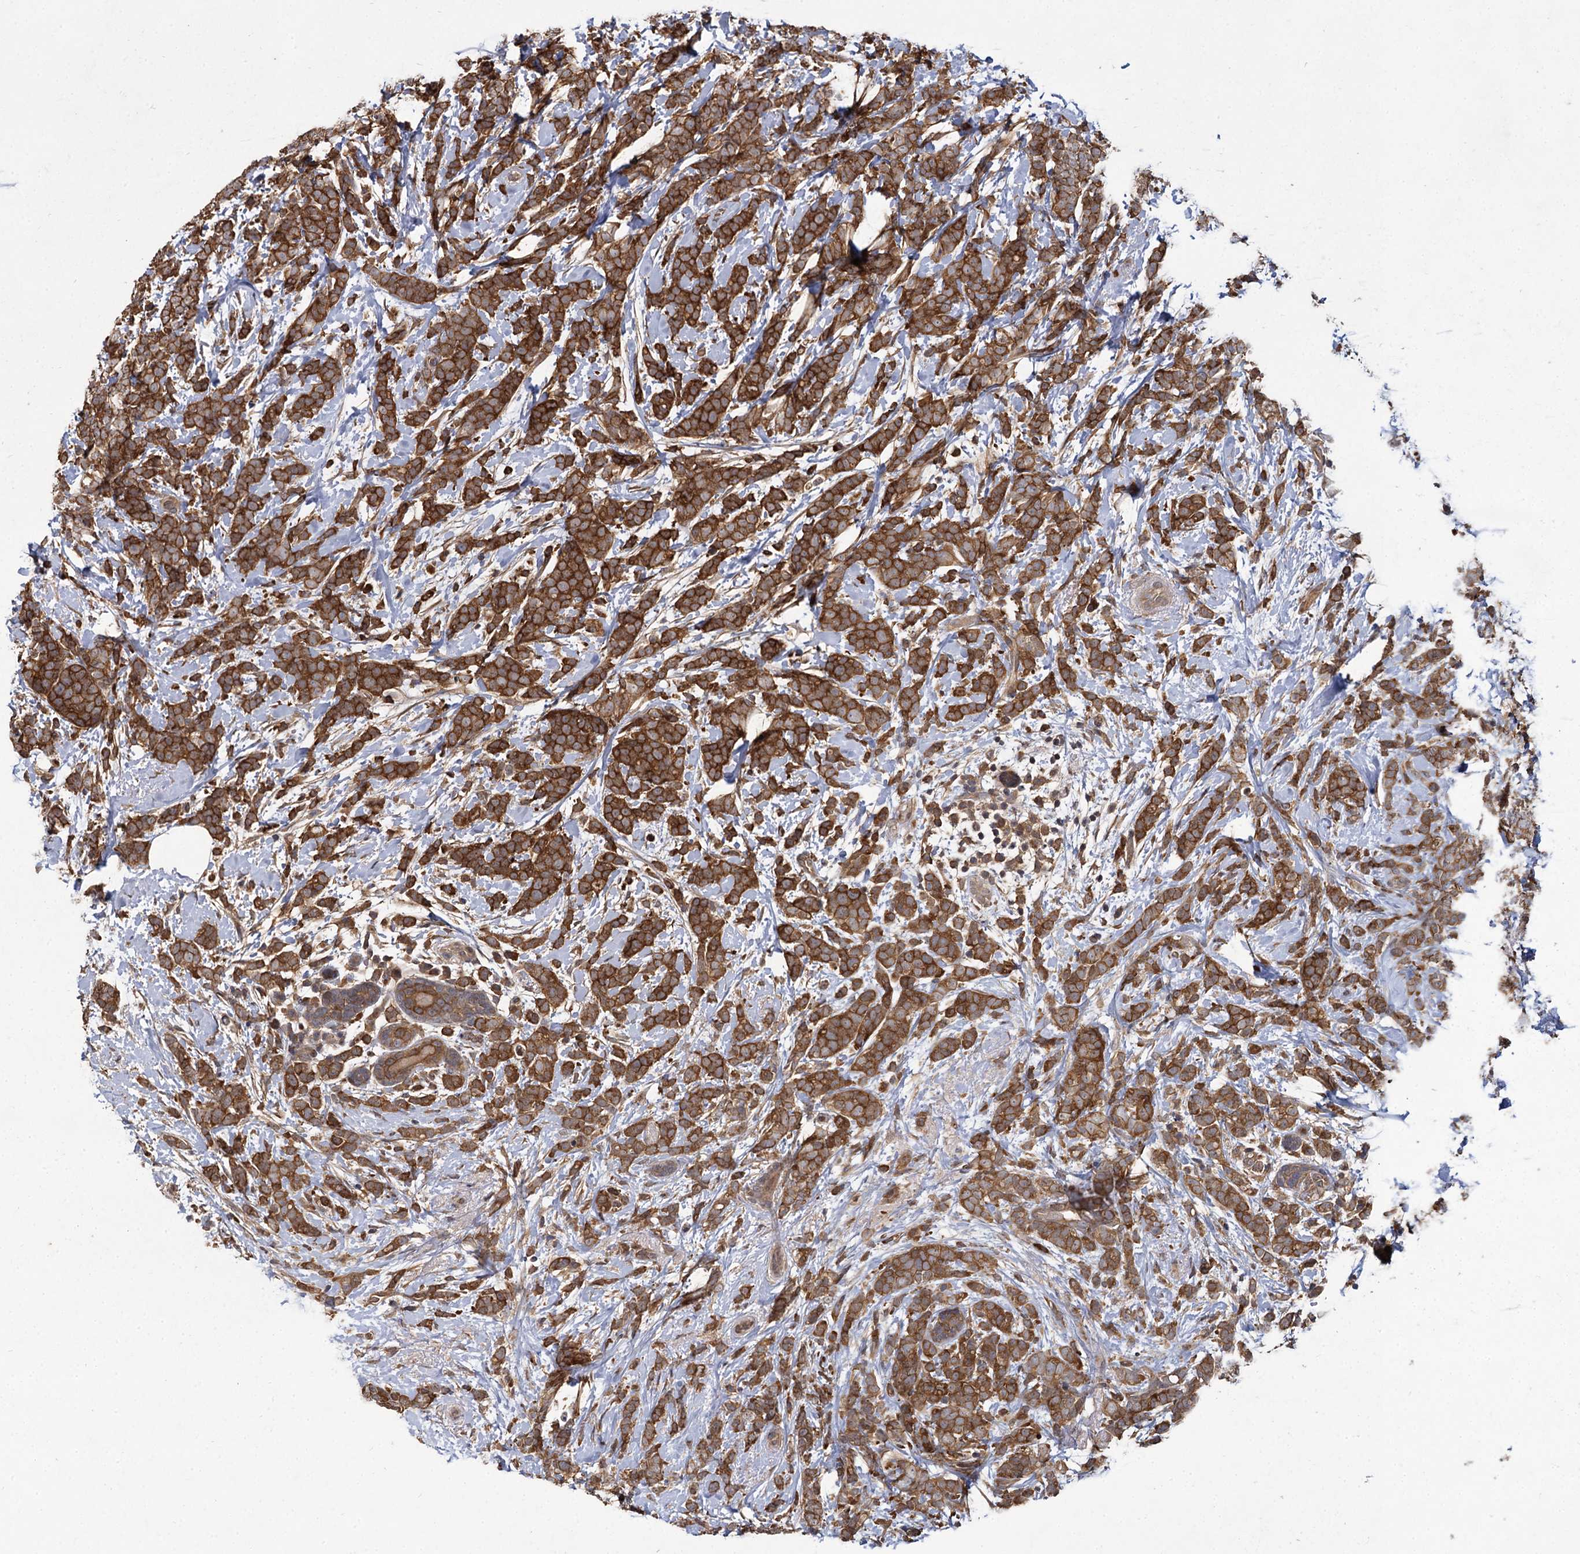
{"staining": {"intensity": "strong", "quantity": ">75%", "location": "cytoplasmic/membranous"}, "tissue": "breast cancer", "cell_type": "Tumor cells", "image_type": "cancer", "snomed": [{"axis": "morphology", "description": "Lobular carcinoma"}, {"axis": "topography", "description": "Breast"}], "caption": "IHC (DAB) staining of breast cancer reveals strong cytoplasmic/membranous protein positivity in about >75% of tumor cells. (Stains: DAB in brown, nuclei in blue, Microscopy: brightfield microscopy at high magnification).", "gene": "INPPL1", "patient": {"sex": "female", "age": 58}}